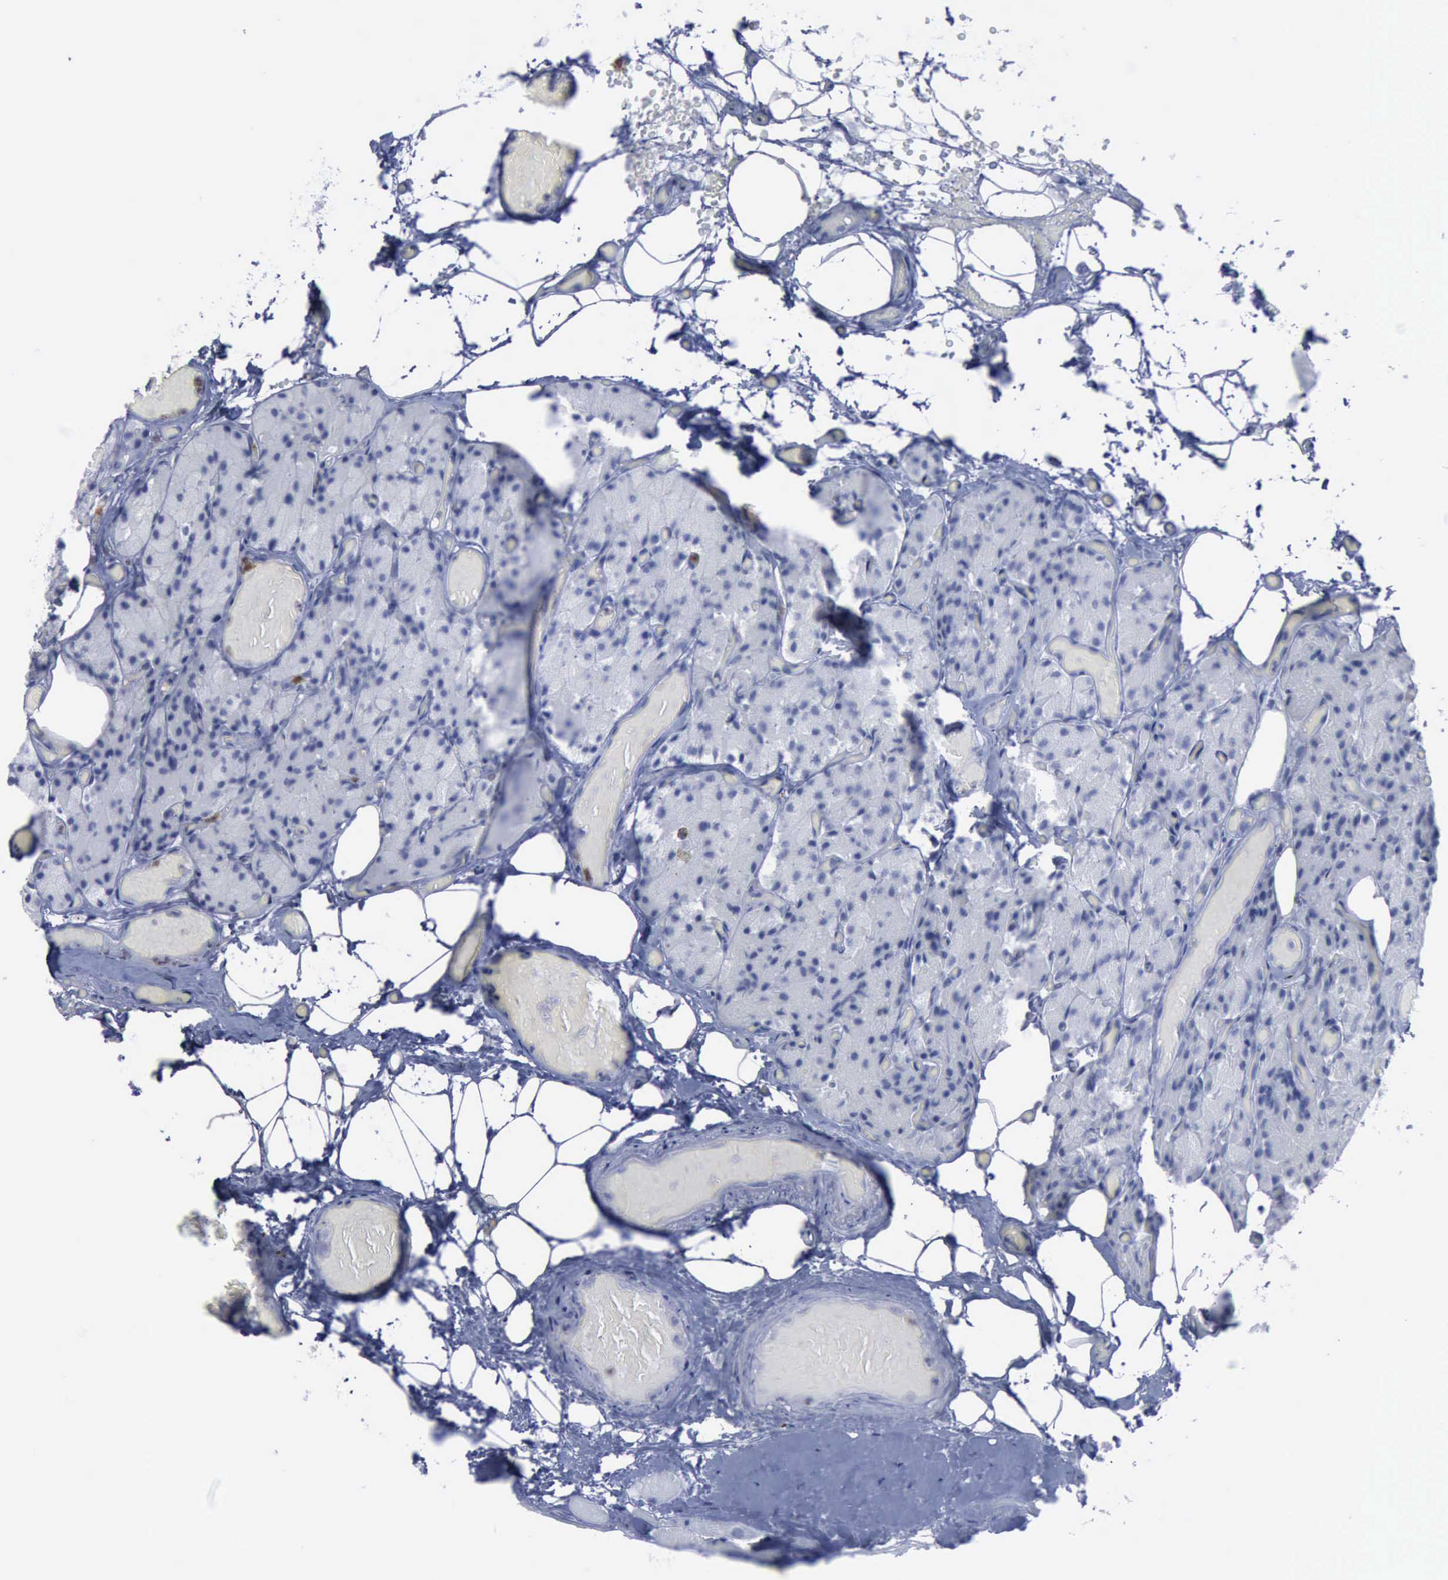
{"staining": {"intensity": "negative", "quantity": "none", "location": "none"}, "tissue": "parathyroid gland", "cell_type": "Glandular cells", "image_type": "normal", "snomed": [{"axis": "morphology", "description": "Normal tissue, NOS"}, {"axis": "topography", "description": "Skeletal muscle"}, {"axis": "topography", "description": "Parathyroid gland"}], "caption": "Glandular cells show no significant positivity in benign parathyroid gland. (Stains: DAB (3,3'-diaminobenzidine) IHC with hematoxylin counter stain, Microscopy: brightfield microscopy at high magnification).", "gene": "CSTA", "patient": {"sex": "female", "age": 37}}